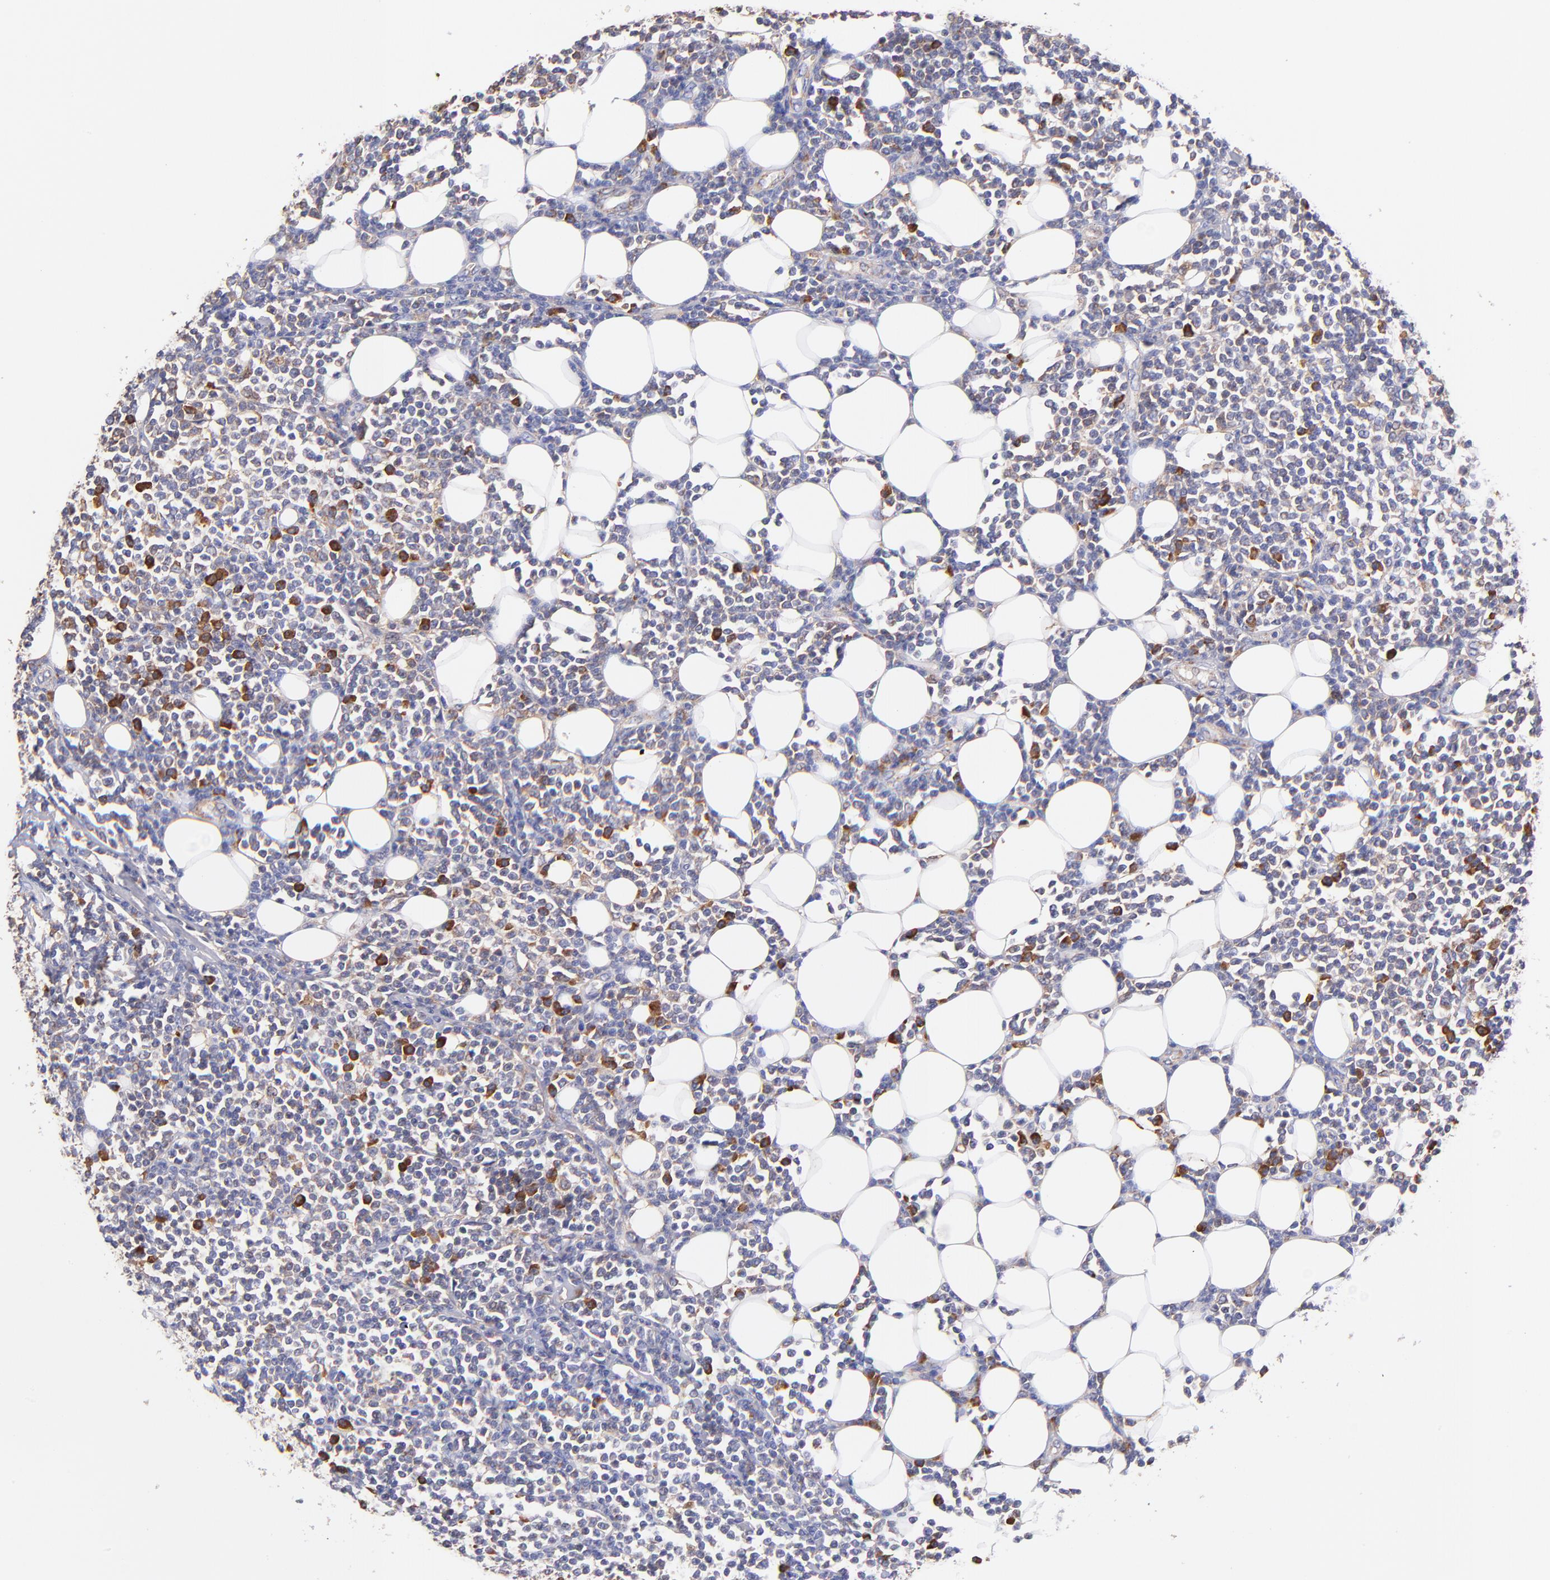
{"staining": {"intensity": "strong", "quantity": "<25%", "location": "cytoplasmic/membranous"}, "tissue": "lymphoma", "cell_type": "Tumor cells", "image_type": "cancer", "snomed": [{"axis": "morphology", "description": "Malignant lymphoma, non-Hodgkin's type, Low grade"}, {"axis": "topography", "description": "Soft tissue"}], "caption": "IHC histopathology image of lymphoma stained for a protein (brown), which exhibits medium levels of strong cytoplasmic/membranous expression in about <25% of tumor cells.", "gene": "PREX1", "patient": {"sex": "male", "age": 92}}